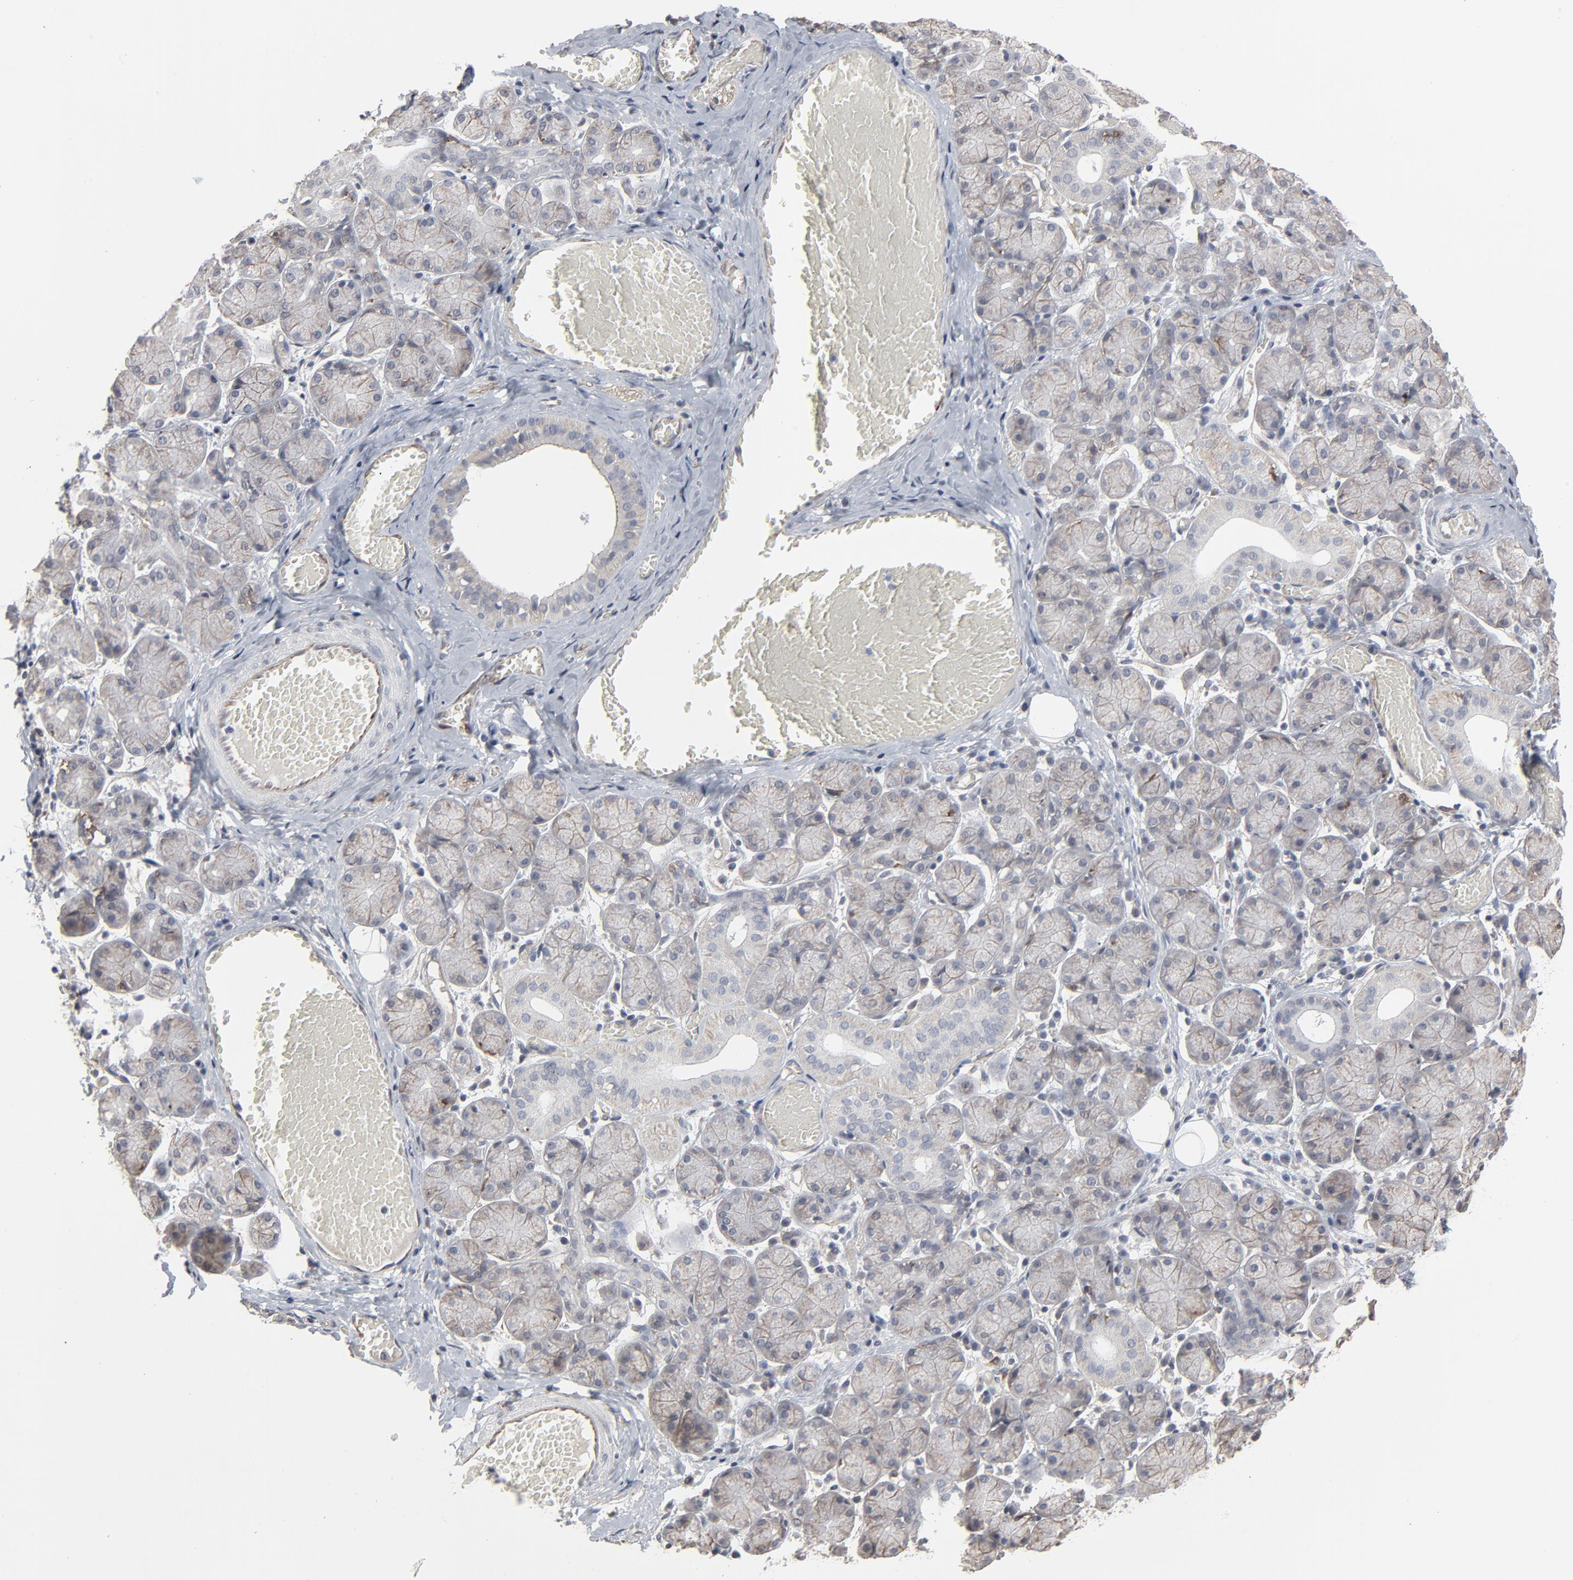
{"staining": {"intensity": "weak", "quantity": "25%-75%", "location": "cytoplasmic/membranous"}, "tissue": "salivary gland", "cell_type": "Glandular cells", "image_type": "normal", "snomed": [{"axis": "morphology", "description": "Normal tissue, NOS"}, {"axis": "topography", "description": "Salivary gland"}], "caption": "High-magnification brightfield microscopy of unremarkable salivary gland stained with DAB (brown) and counterstained with hematoxylin (blue). glandular cells exhibit weak cytoplasmic/membranous expression is present in about25%-75% of cells.", "gene": "CTNND1", "patient": {"sex": "female", "age": 24}}